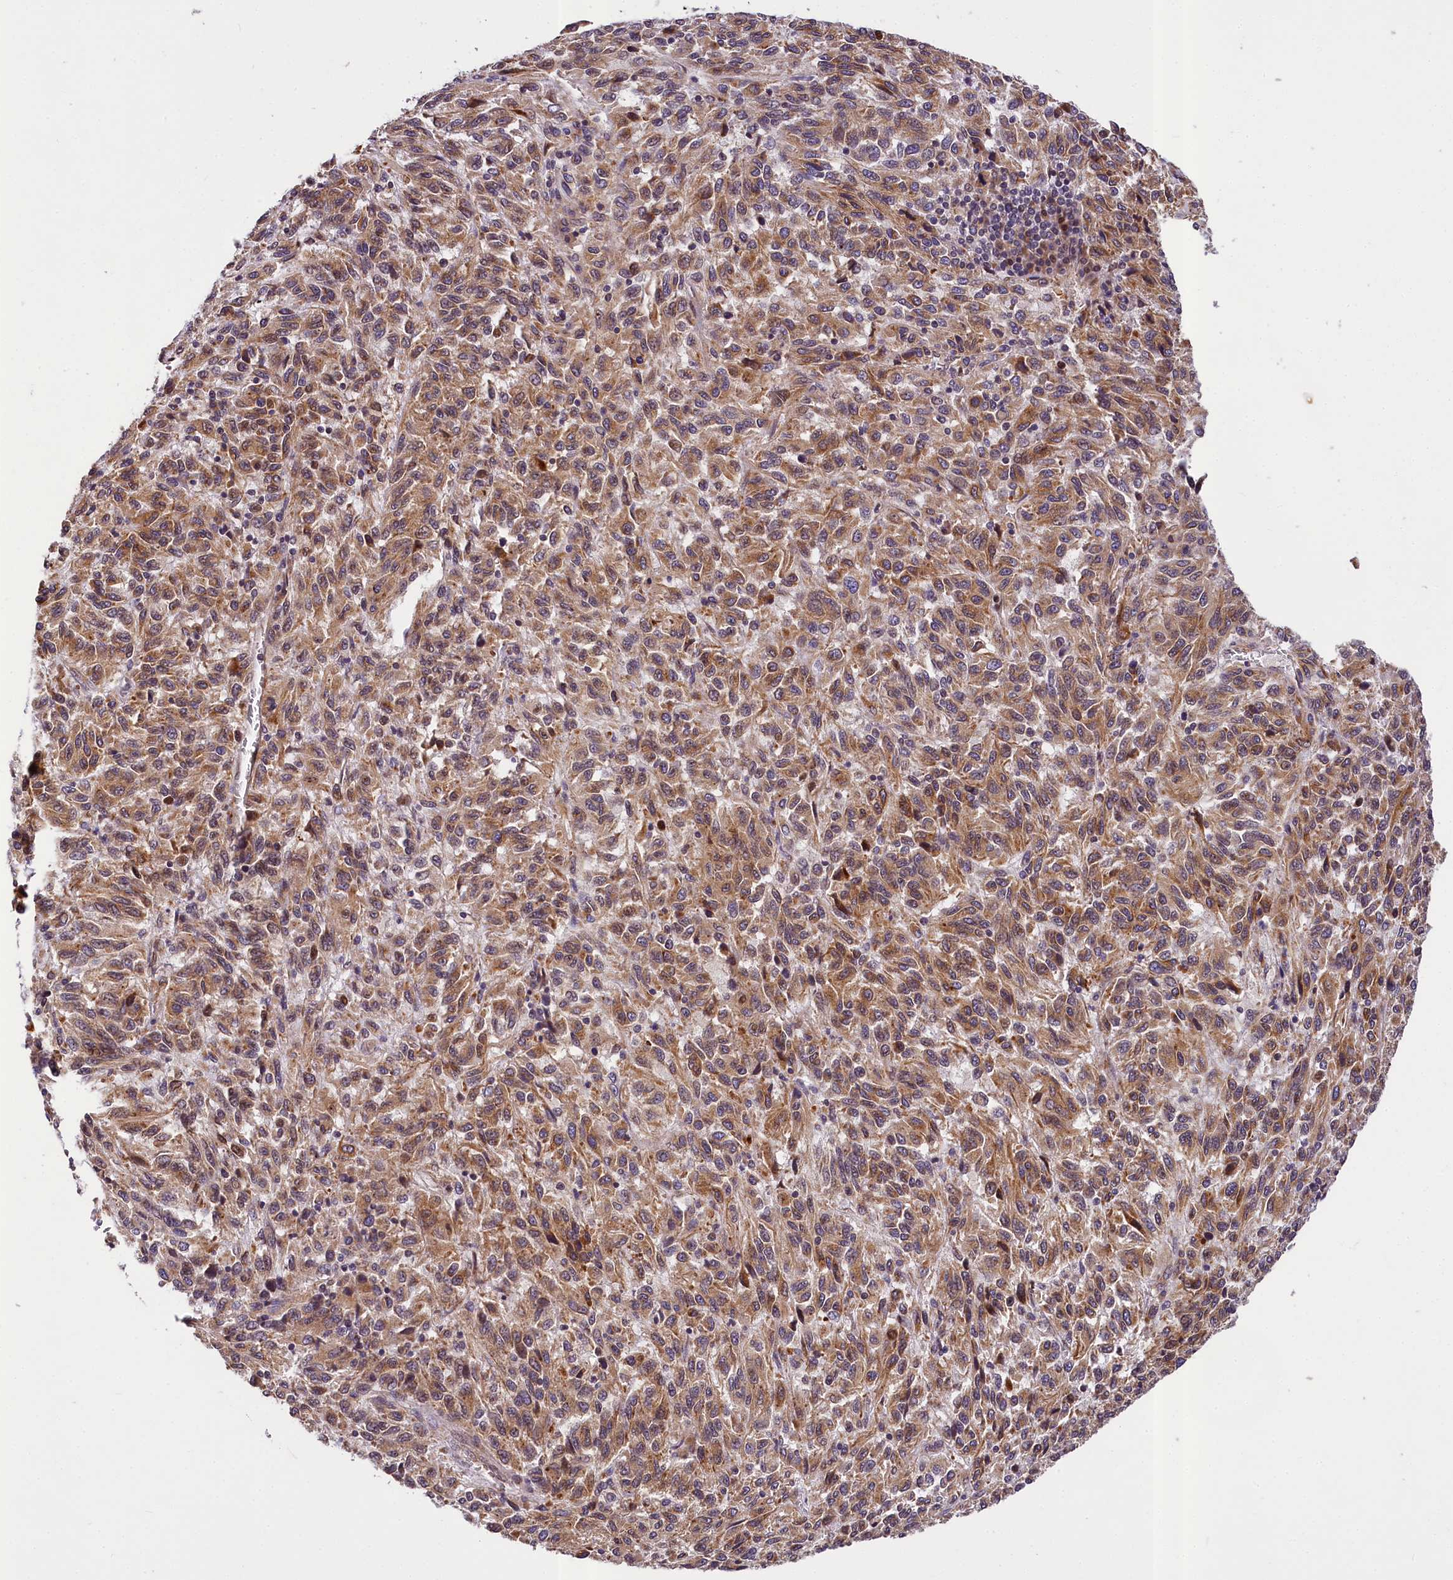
{"staining": {"intensity": "moderate", "quantity": ">75%", "location": "cytoplasmic/membranous"}, "tissue": "melanoma", "cell_type": "Tumor cells", "image_type": "cancer", "snomed": [{"axis": "morphology", "description": "Malignant melanoma, Metastatic site"}, {"axis": "topography", "description": "Lung"}], "caption": "An image of human melanoma stained for a protein exhibits moderate cytoplasmic/membranous brown staining in tumor cells.", "gene": "SUPV3L1", "patient": {"sex": "male", "age": 64}}